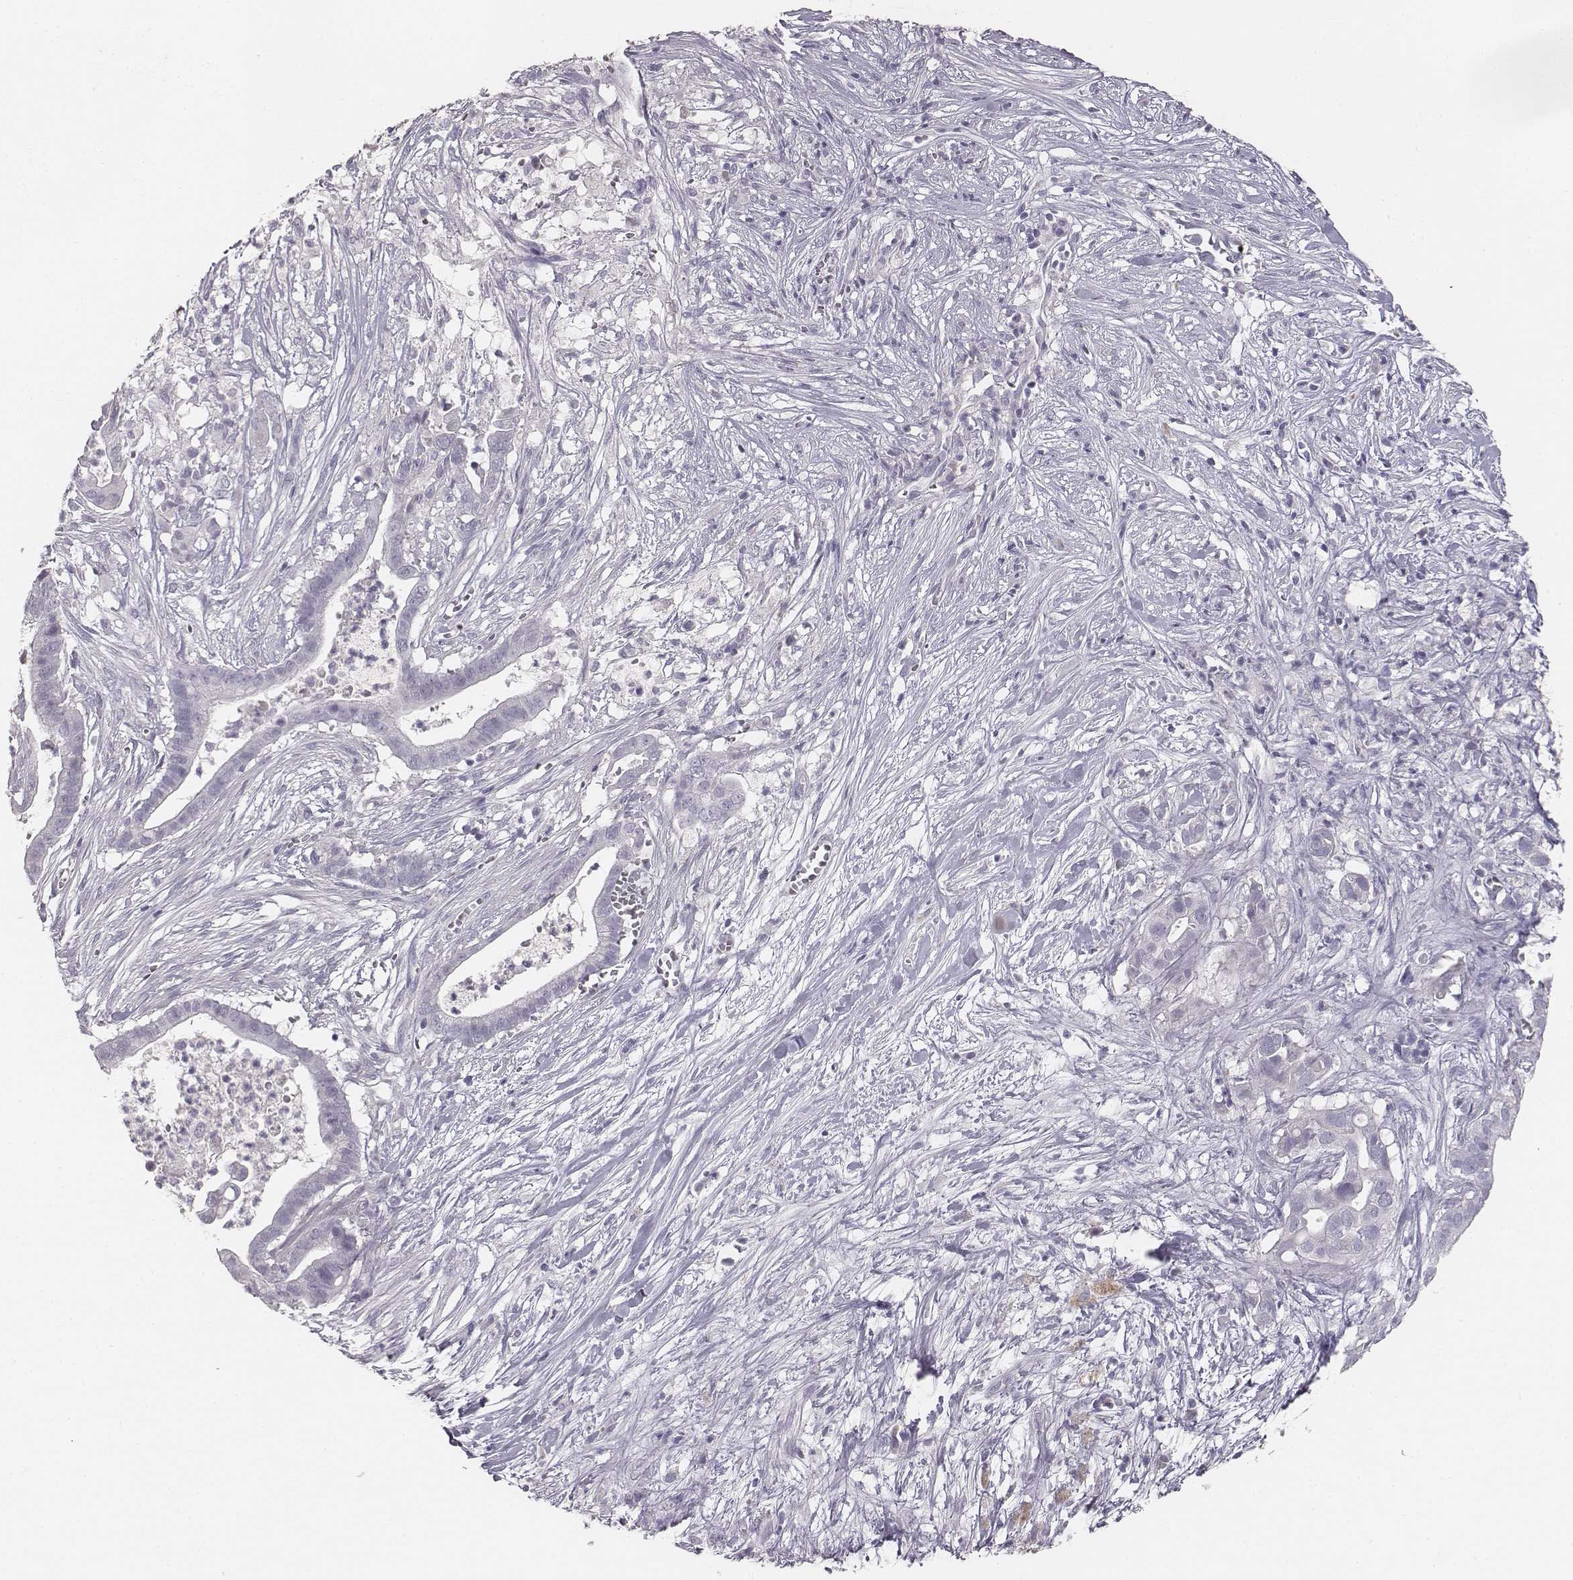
{"staining": {"intensity": "negative", "quantity": "none", "location": "none"}, "tissue": "pancreatic cancer", "cell_type": "Tumor cells", "image_type": "cancer", "snomed": [{"axis": "morphology", "description": "Adenocarcinoma, NOS"}, {"axis": "topography", "description": "Pancreas"}], "caption": "High magnification brightfield microscopy of pancreatic adenocarcinoma stained with DAB (3,3'-diaminobenzidine) (brown) and counterstained with hematoxylin (blue): tumor cells show no significant expression.", "gene": "MYH6", "patient": {"sex": "male", "age": 61}}